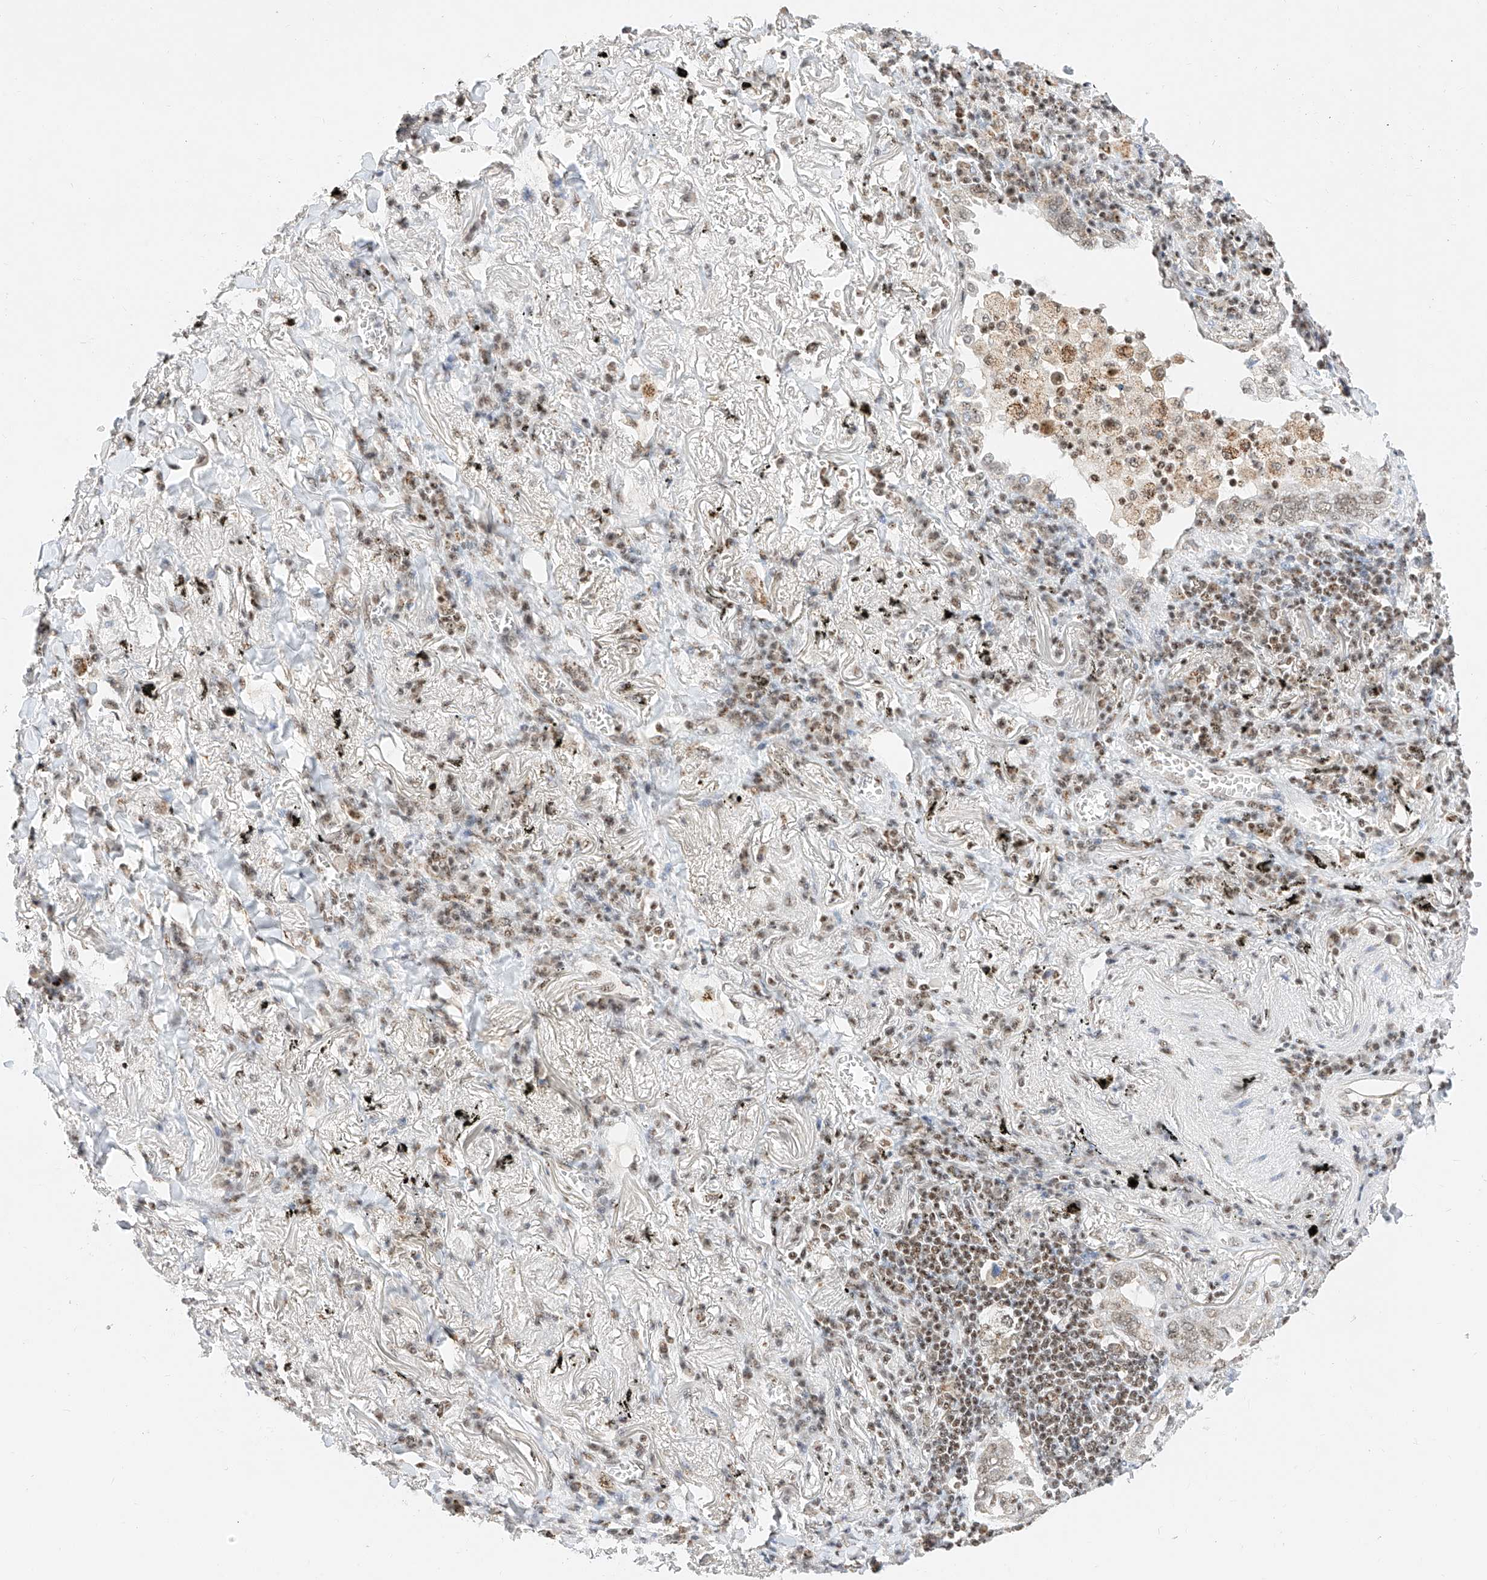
{"staining": {"intensity": "weak", "quantity": "<25%", "location": "nuclear"}, "tissue": "lung cancer", "cell_type": "Tumor cells", "image_type": "cancer", "snomed": [{"axis": "morphology", "description": "Adenocarcinoma, NOS"}, {"axis": "topography", "description": "Lung"}], "caption": "Immunohistochemistry of lung cancer displays no positivity in tumor cells.", "gene": "NRF1", "patient": {"sex": "male", "age": 65}}